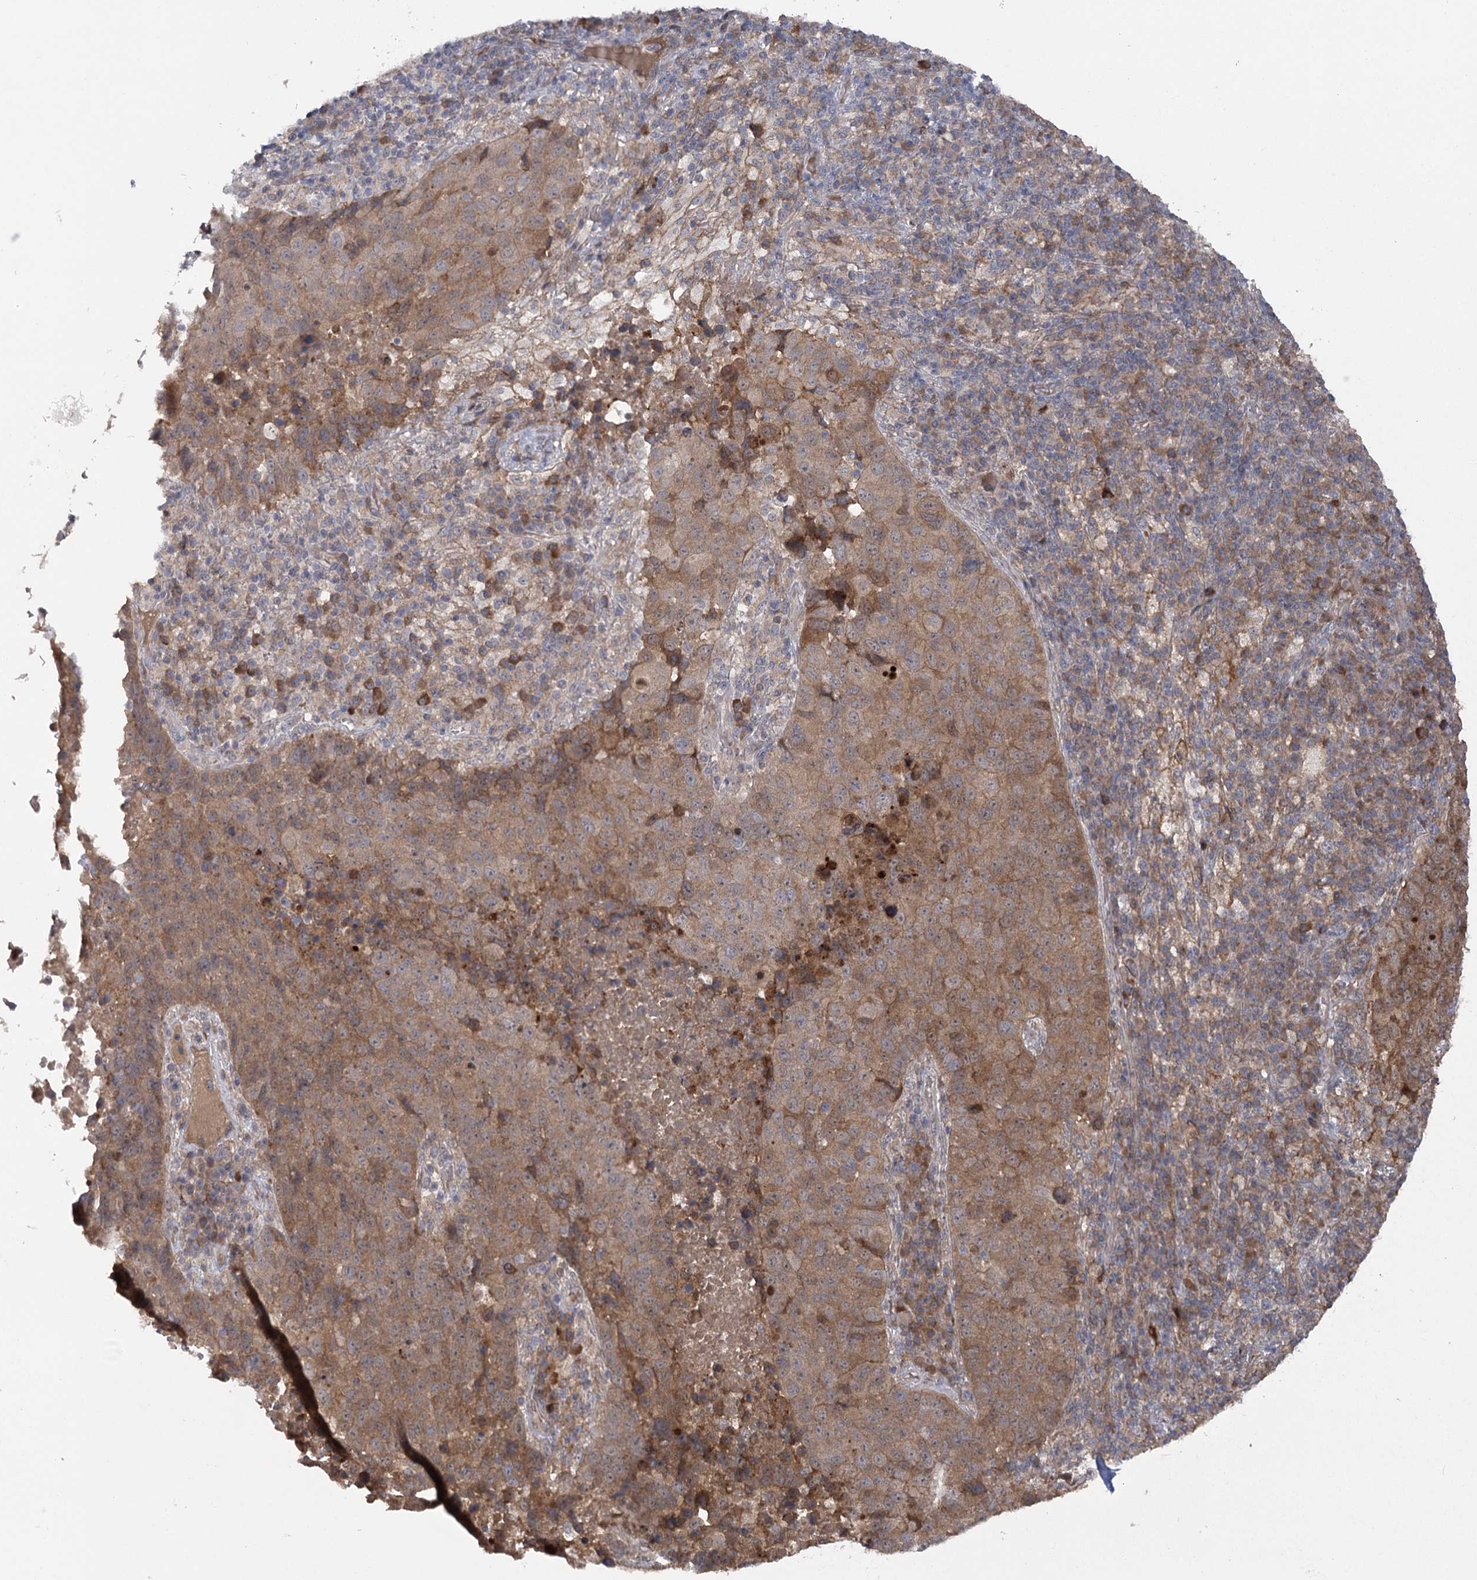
{"staining": {"intensity": "moderate", "quantity": ">75%", "location": "cytoplasmic/membranous"}, "tissue": "lung cancer", "cell_type": "Tumor cells", "image_type": "cancer", "snomed": [{"axis": "morphology", "description": "Squamous cell carcinoma, NOS"}, {"axis": "topography", "description": "Lung"}], "caption": "An immunohistochemistry micrograph of neoplastic tissue is shown. Protein staining in brown shows moderate cytoplasmic/membranous positivity in lung squamous cell carcinoma within tumor cells. (DAB IHC, brown staining for protein, blue staining for nuclei).", "gene": "KCNN2", "patient": {"sex": "male", "age": 73}}